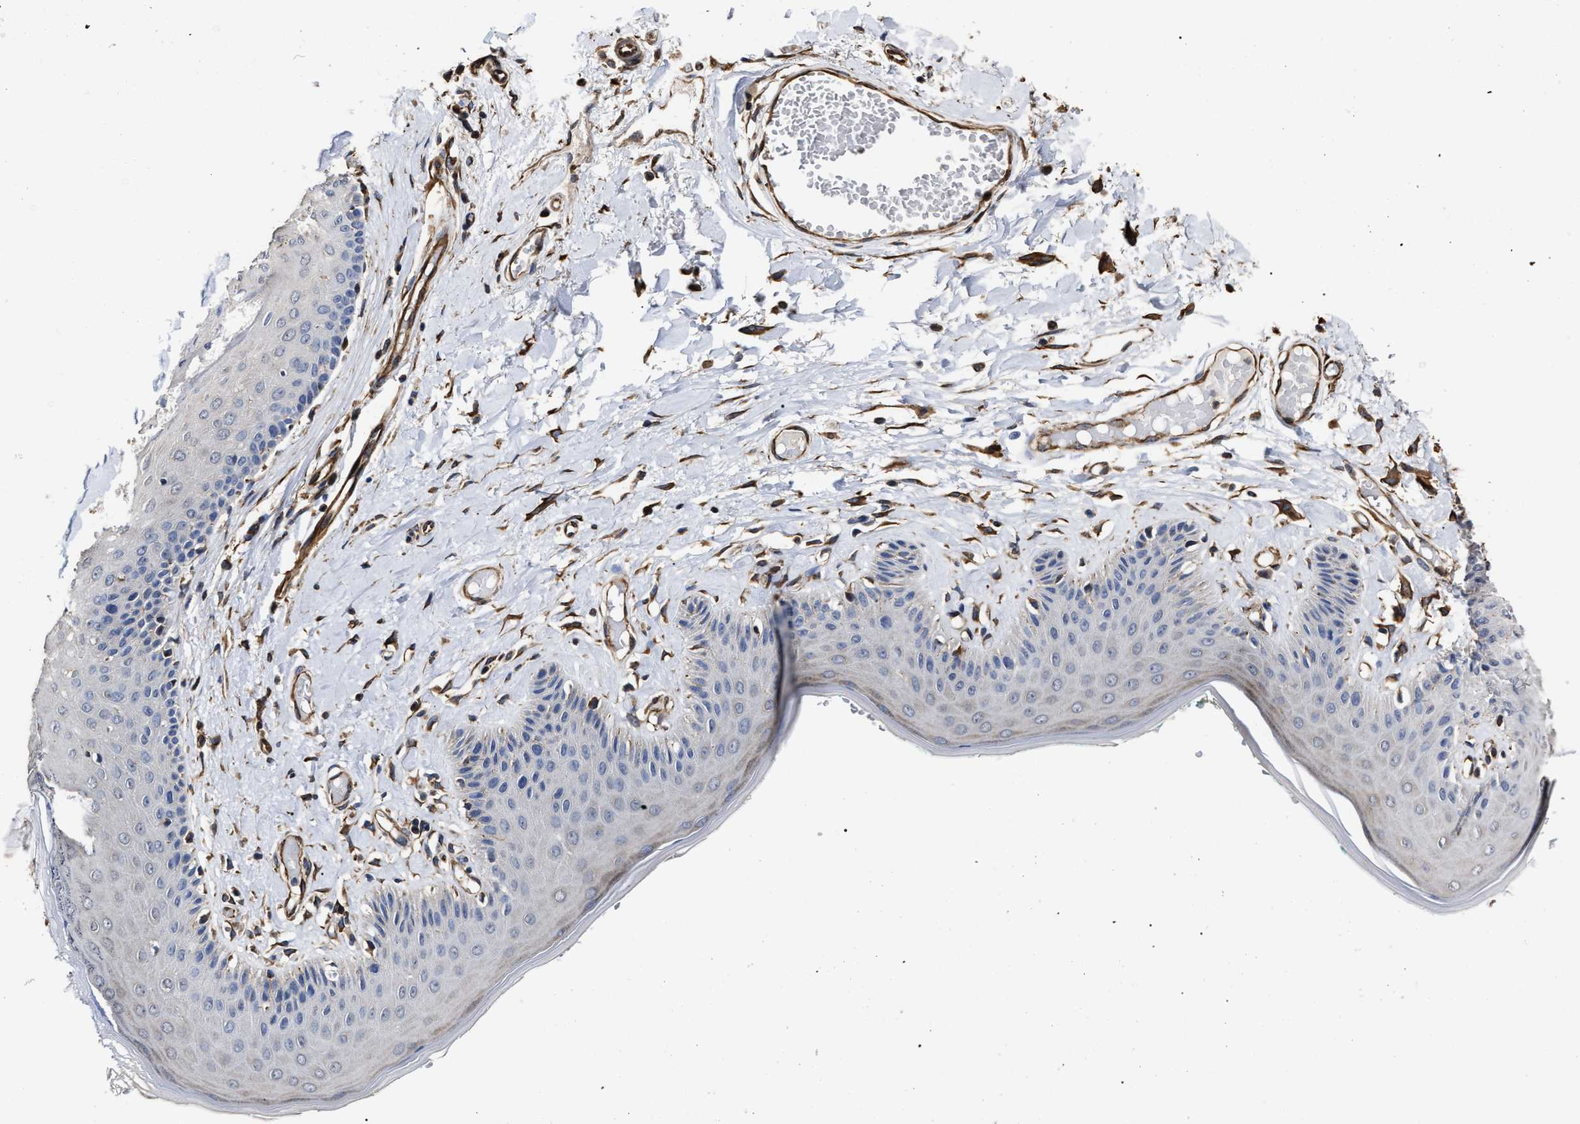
{"staining": {"intensity": "moderate", "quantity": "<25%", "location": "cytoplasmic/membranous"}, "tissue": "skin", "cell_type": "Epidermal cells", "image_type": "normal", "snomed": [{"axis": "morphology", "description": "Normal tissue, NOS"}, {"axis": "topography", "description": "Vulva"}], "caption": "A histopathology image of human skin stained for a protein displays moderate cytoplasmic/membranous brown staining in epidermal cells.", "gene": "TSPAN33", "patient": {"sex": "female", "age": 73}}